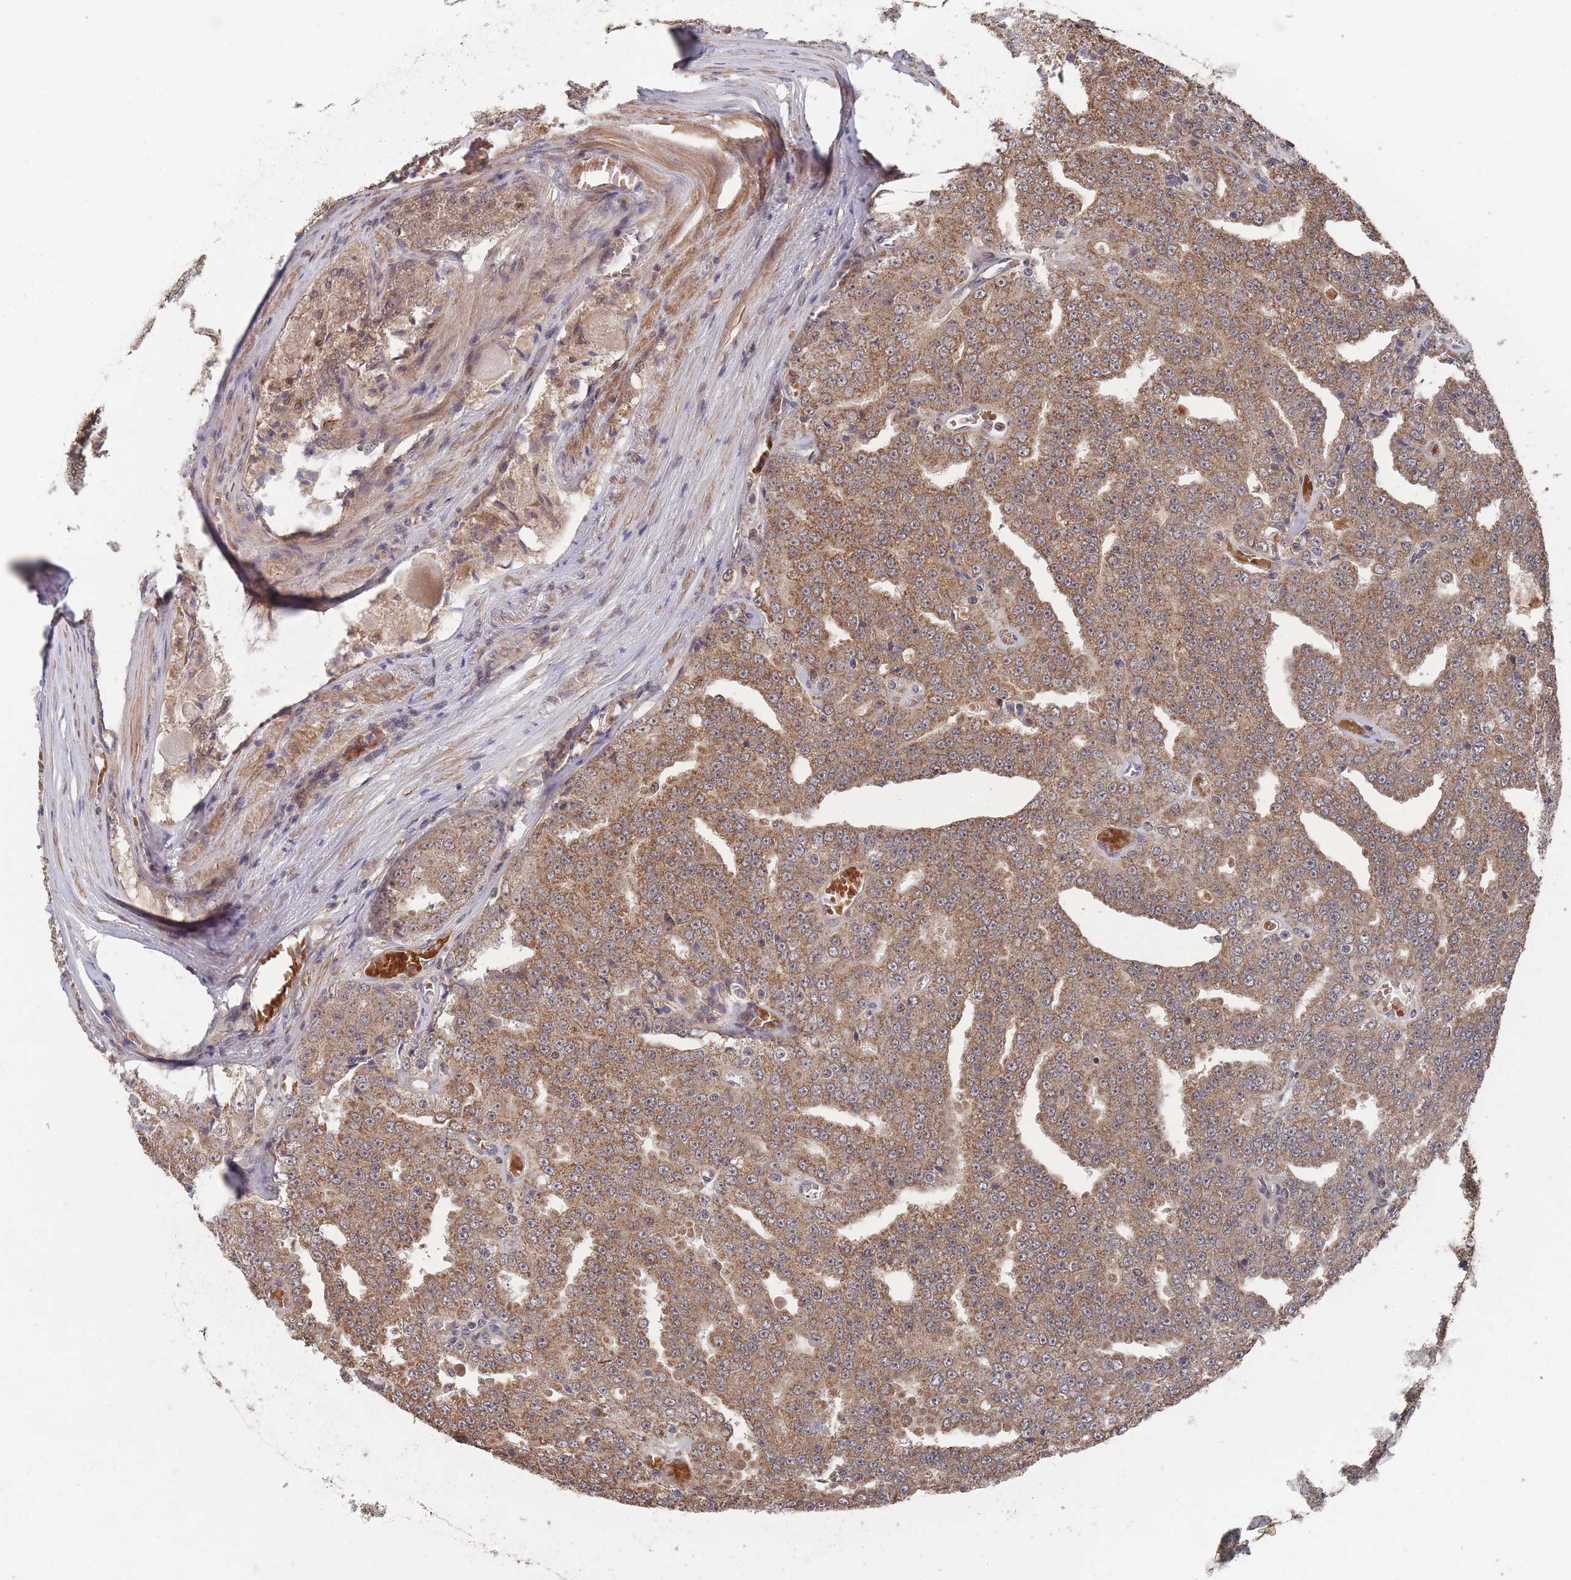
{"staining": {"intensity": "moderate", "quantity": ">75%", "location": "cytoplasmic/membranous"}, "tissue": "prostate cancer", "cell_type": "Tumor cells", "image_type": "cancer", "snomed": [{"axis": "morphology", "description": "Adenocarcinoma, High grade"}, {"axis": "topography", "description": "Prostate"}], "caption": "Moderate cytoplasmic/membranous staining for a protein is seen in about >75% of tumor cells of high-grade adenocarcinoma (prostate) using immunohistochemistry (IHC).", "gene": "SF3B1", "patient": {"sex": "male", "age": 63}}